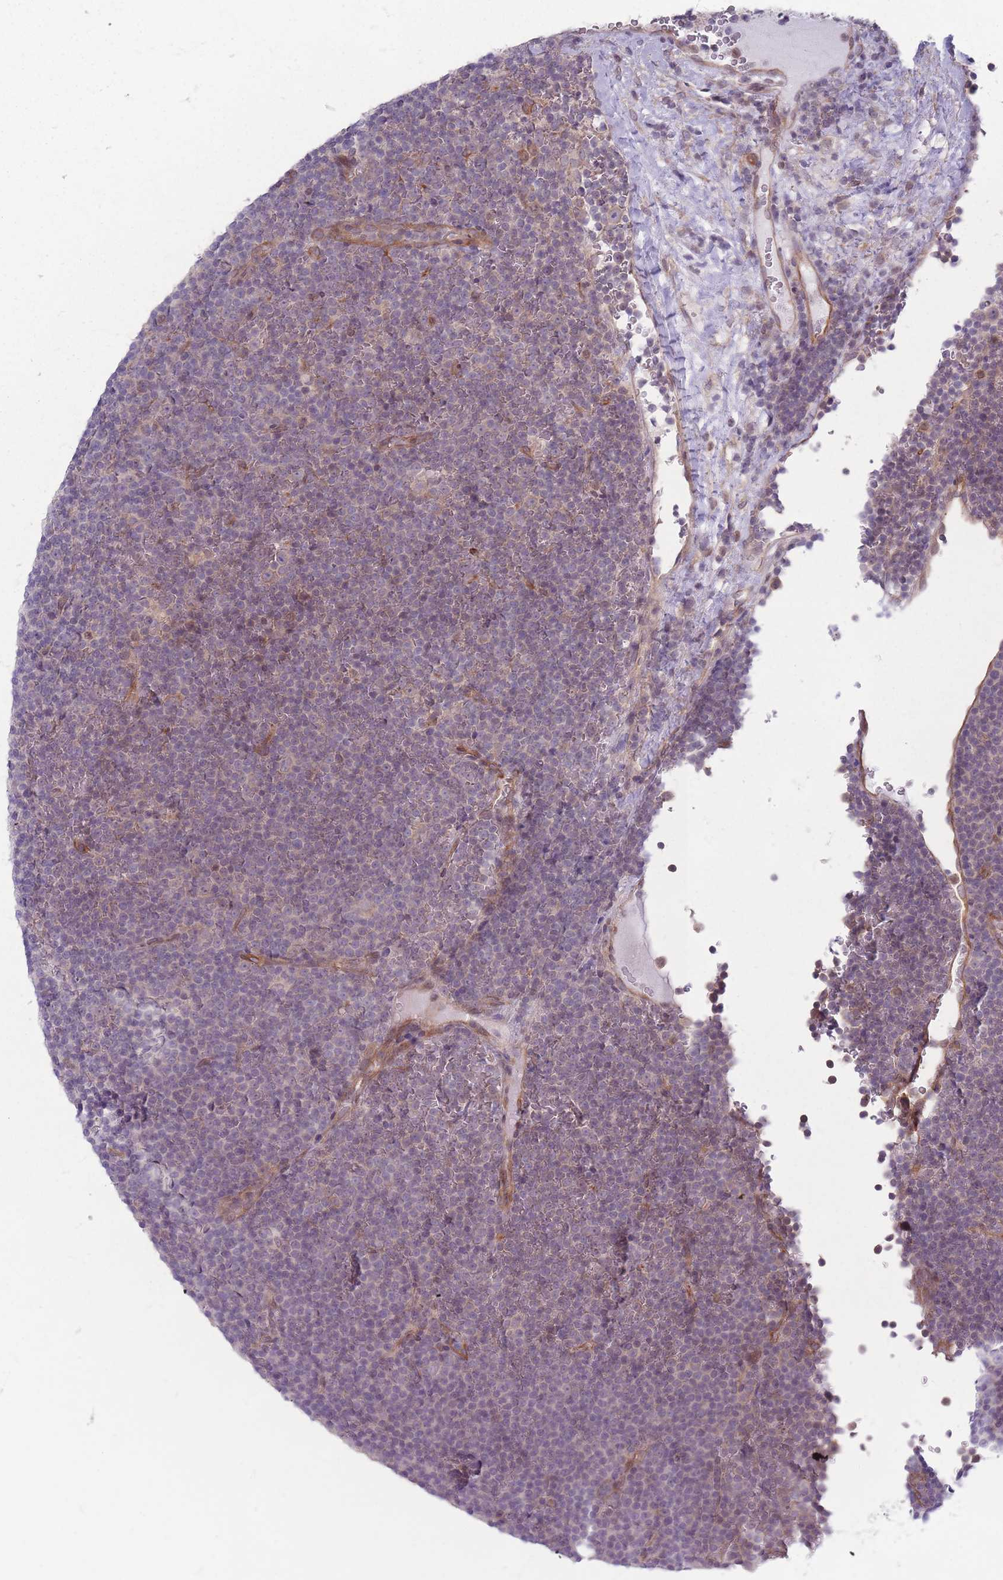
{"staining": {"intensity": "negative", "quantity": "none", "location": "none"}, "tissue": "lymphoma", "cell_type": "Tumor cells", "image_type": "cancer", "snomed": [{"axis": "morphology", "description": "Malignant lymphoma, non-Hodgkin's type, Low grade"}, {"axis": "topography", "description": "Lymph node"}], "caption": "Lymphoma was stained to show a protein in brown. There is no significant staining in tumor cells.", "gene": "VRK2", "patient": {"sex": "female", "age": 67}}